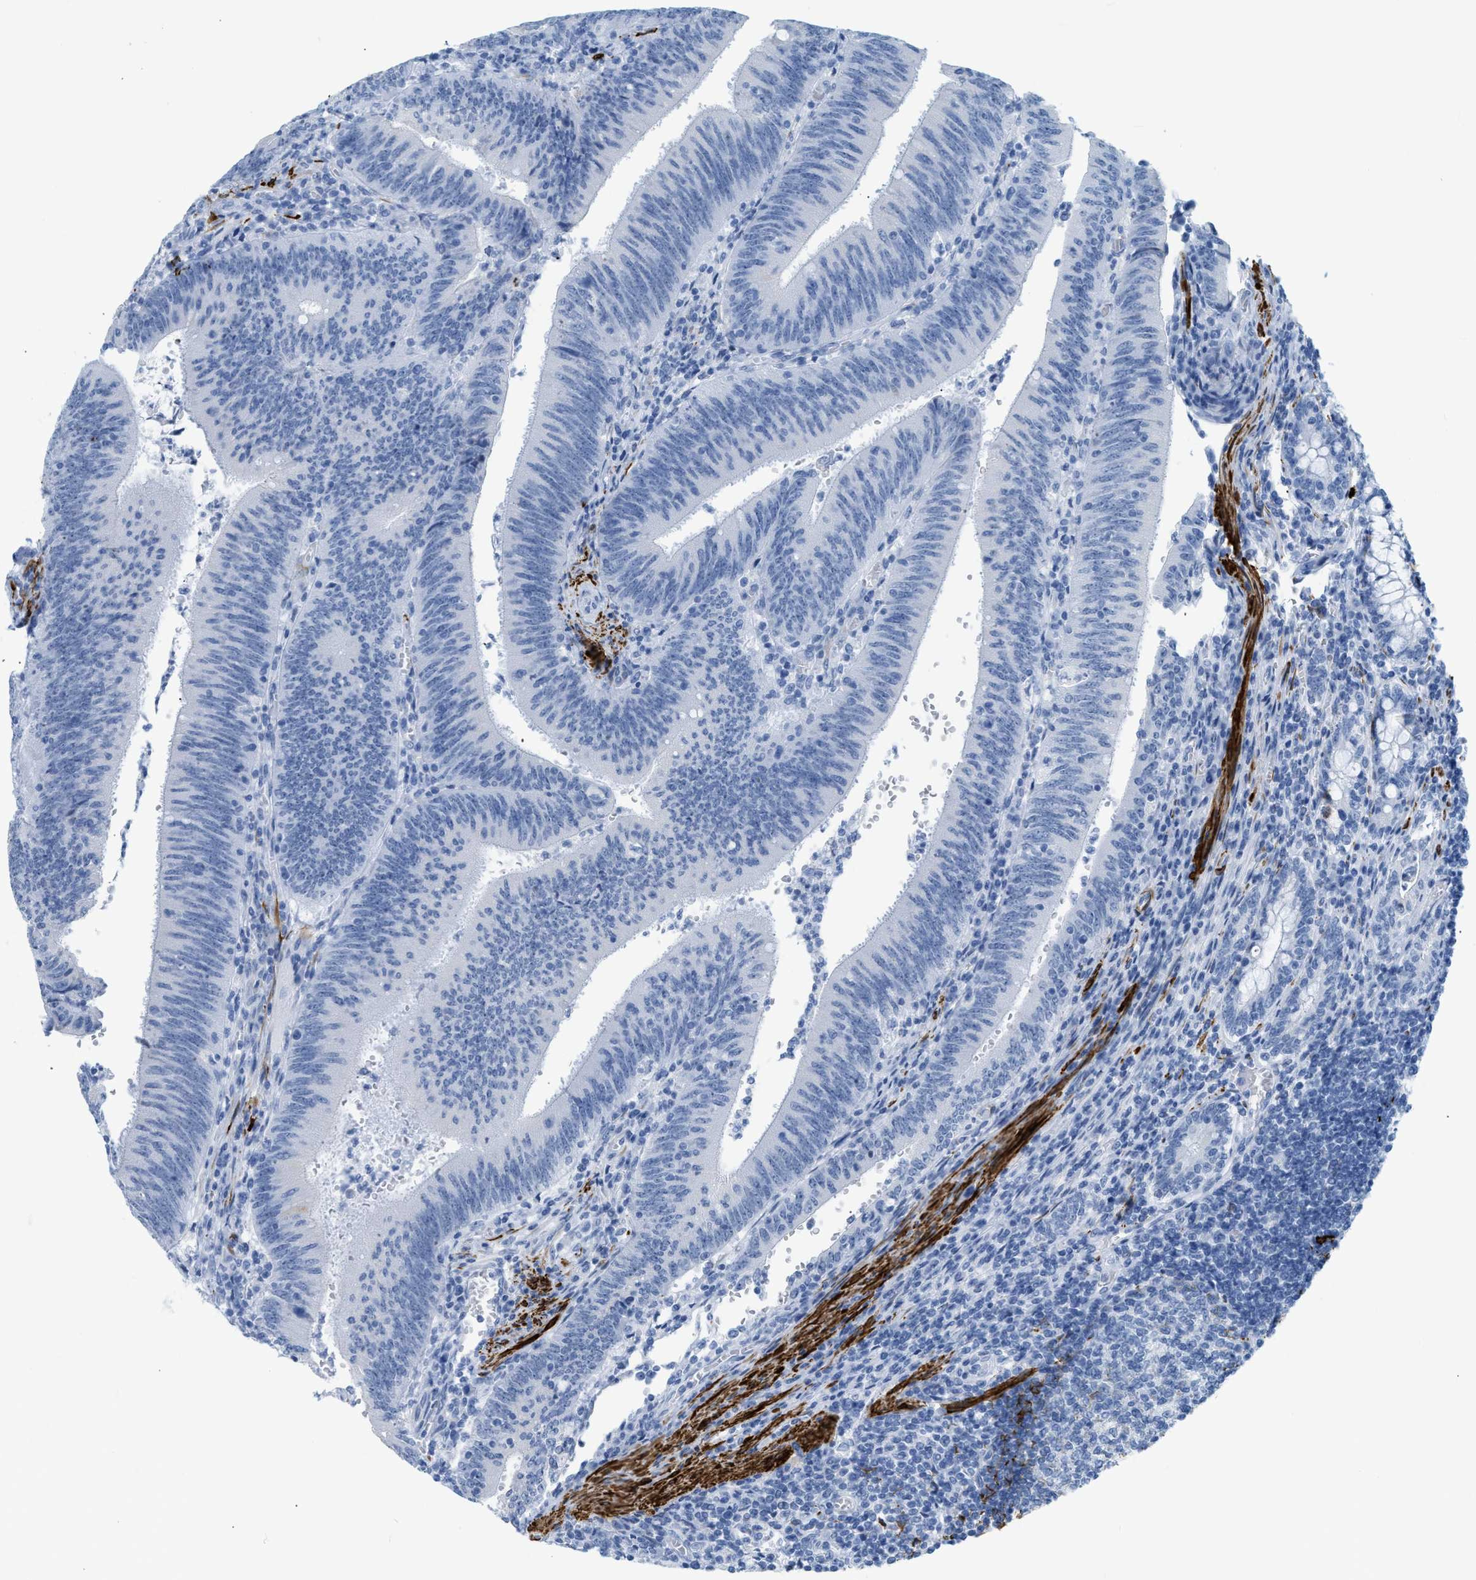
{"staining": {"intensity": "negative", "quantity": "none", "location": "none"}, "tissue": "colorectal cancer", "cell_type": "Tumor cells", "image_type": "cancer", "snomed": [{"axis": "morphology", "description": "Normal tissue, NOS"}, {"axis": "morphology", "description": "Adenocarcinoma, NOS"}, {"axis": "topography", "description": "Rectum"}], "caption": "Immunohistochemistry (IHC) of colorectal adenocarcinoma displays no staining in tumor cells. (DAB (3,3'-diaminobenzidine) immunohistochemistry (IHC) with hematoxylin counter stain).", "gene": "DES", "patient": {"sex": "female", "age": 66}}